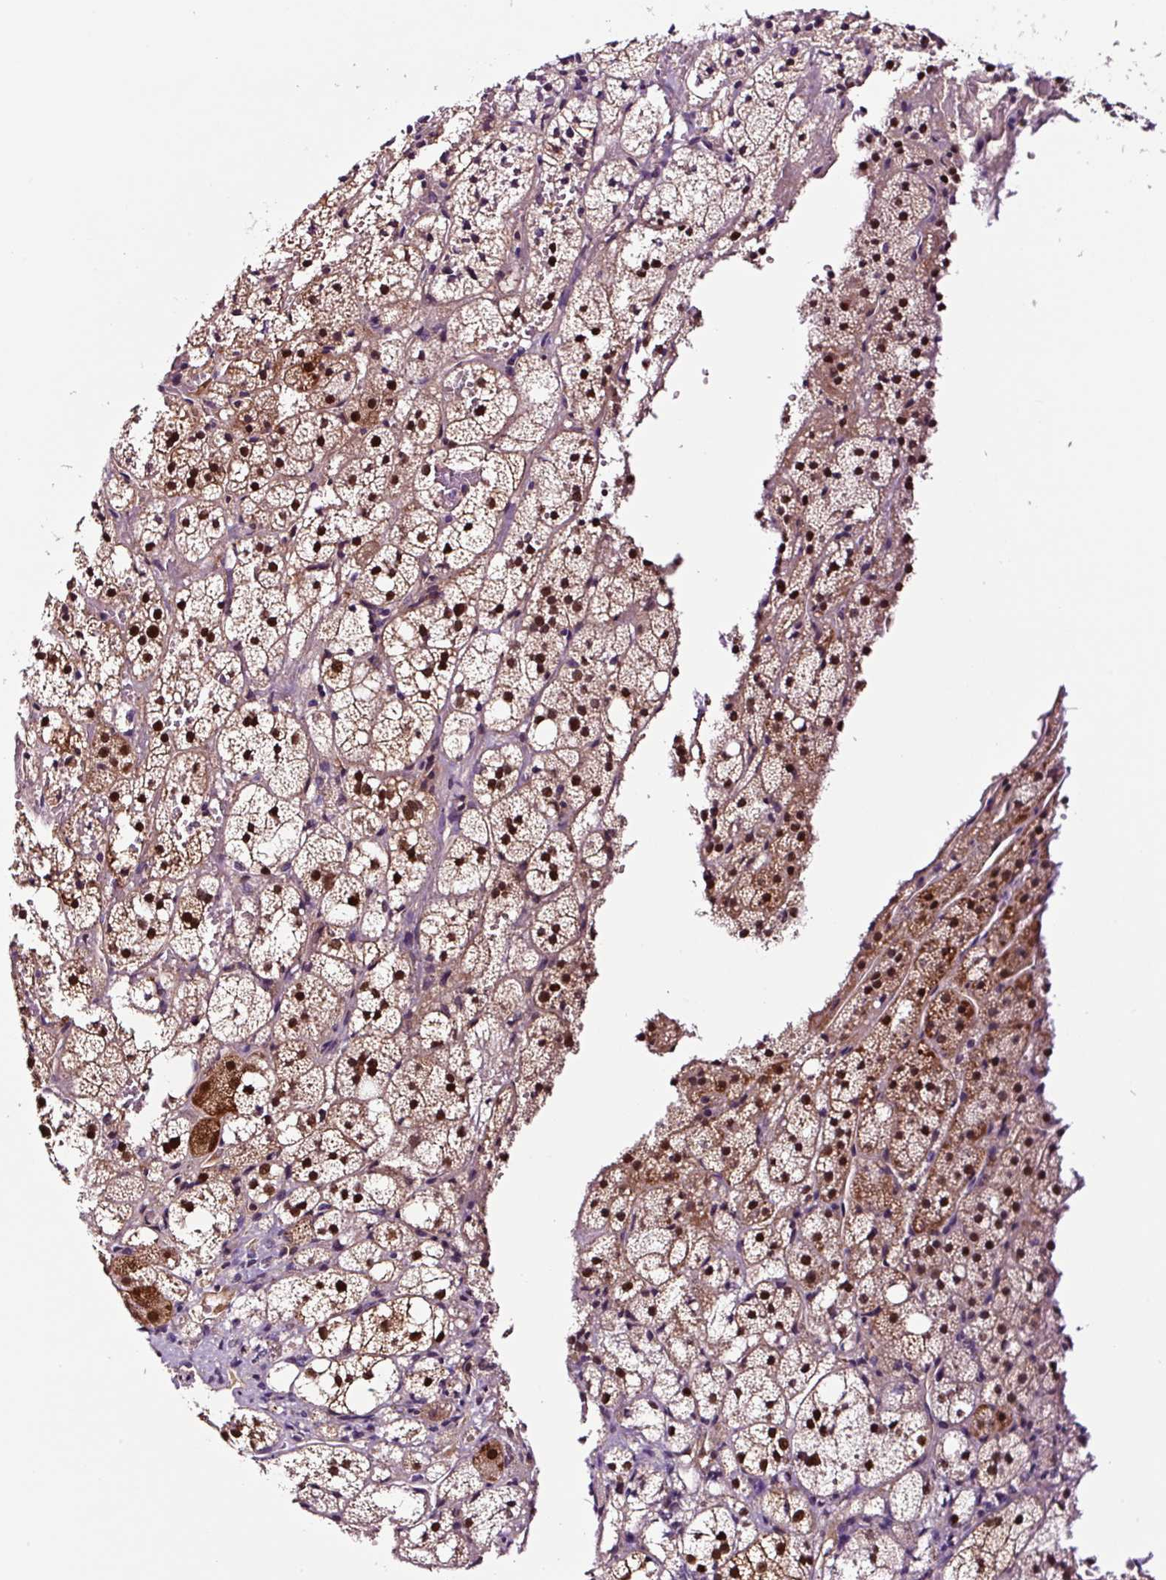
{"staining": {"intensity": "strong", "quantity": ">75%", "location": "cytoplasmic/membranous,nuclear"}, "tissue": "adrenal gland", "cell_type": "Glandular cells", "image_type": "normal", "snomed": [{"axis": "morphology", "description": "Normal tissue, NOS"}, {"axis": "topography", "description": "Adrenal gland"}], "caption": "Protein staining exhibits strong cytoplasmic/membranous,nuclear staining in about >75% of glandular cells in unremarkable adrenal gland. The protein is stained brown, and the nuclei are stained in blue (DAB (3,3'-diaminobenzidine) IHC with brightfield microscopy, high magnification).", "gene": "TAFA3", "patient": {"sex": "male", "age": 53}}